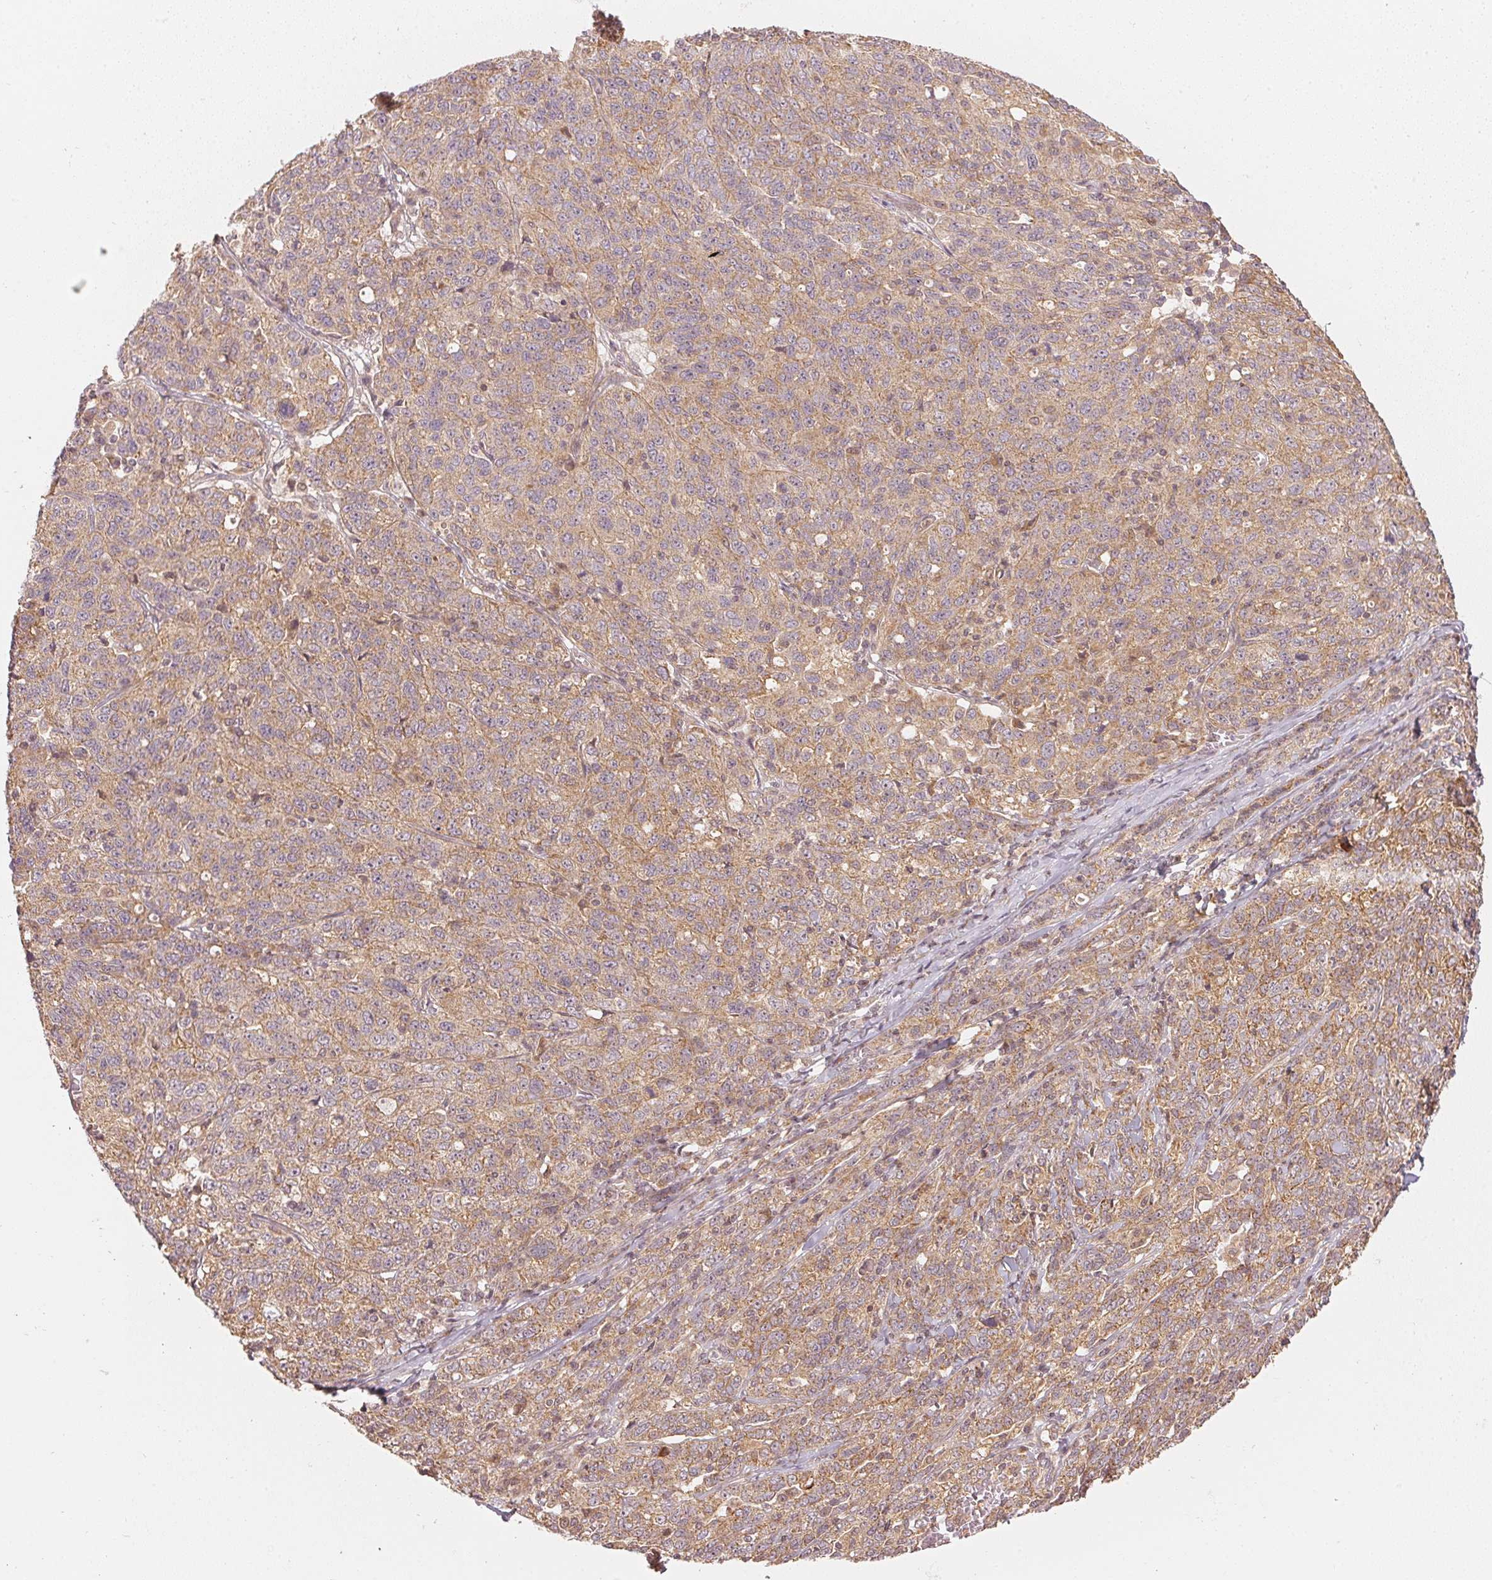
{"staining": {"intensity": "moderate", "quantity": ">75%", "location": "cytoplasmic/membranous"}, "tissue": "ovarian cancer", "cell_type": "Tumor cells", "image_type": "cancer", "snomed": [{"axis": "morphology", "description": "Cystadenocarcinoma, serous, NOS"}, {"axis": "topography", "description": "Ovary"}], "caption": "Immunohistochemistry (IHC) photomicrograph of neoplastic tissue: ovarian cancer (serous cystadenocarcinoma) stained using immunohistochemistry exhibits medium levels of moderate protein expression localized specifically in the cytoplasmic/membranous of tumor cells, appearing as a cytoplasmic/membranous brown color.", "gene": "WDR54", "patient": {"sex": "female", "age": 71}}